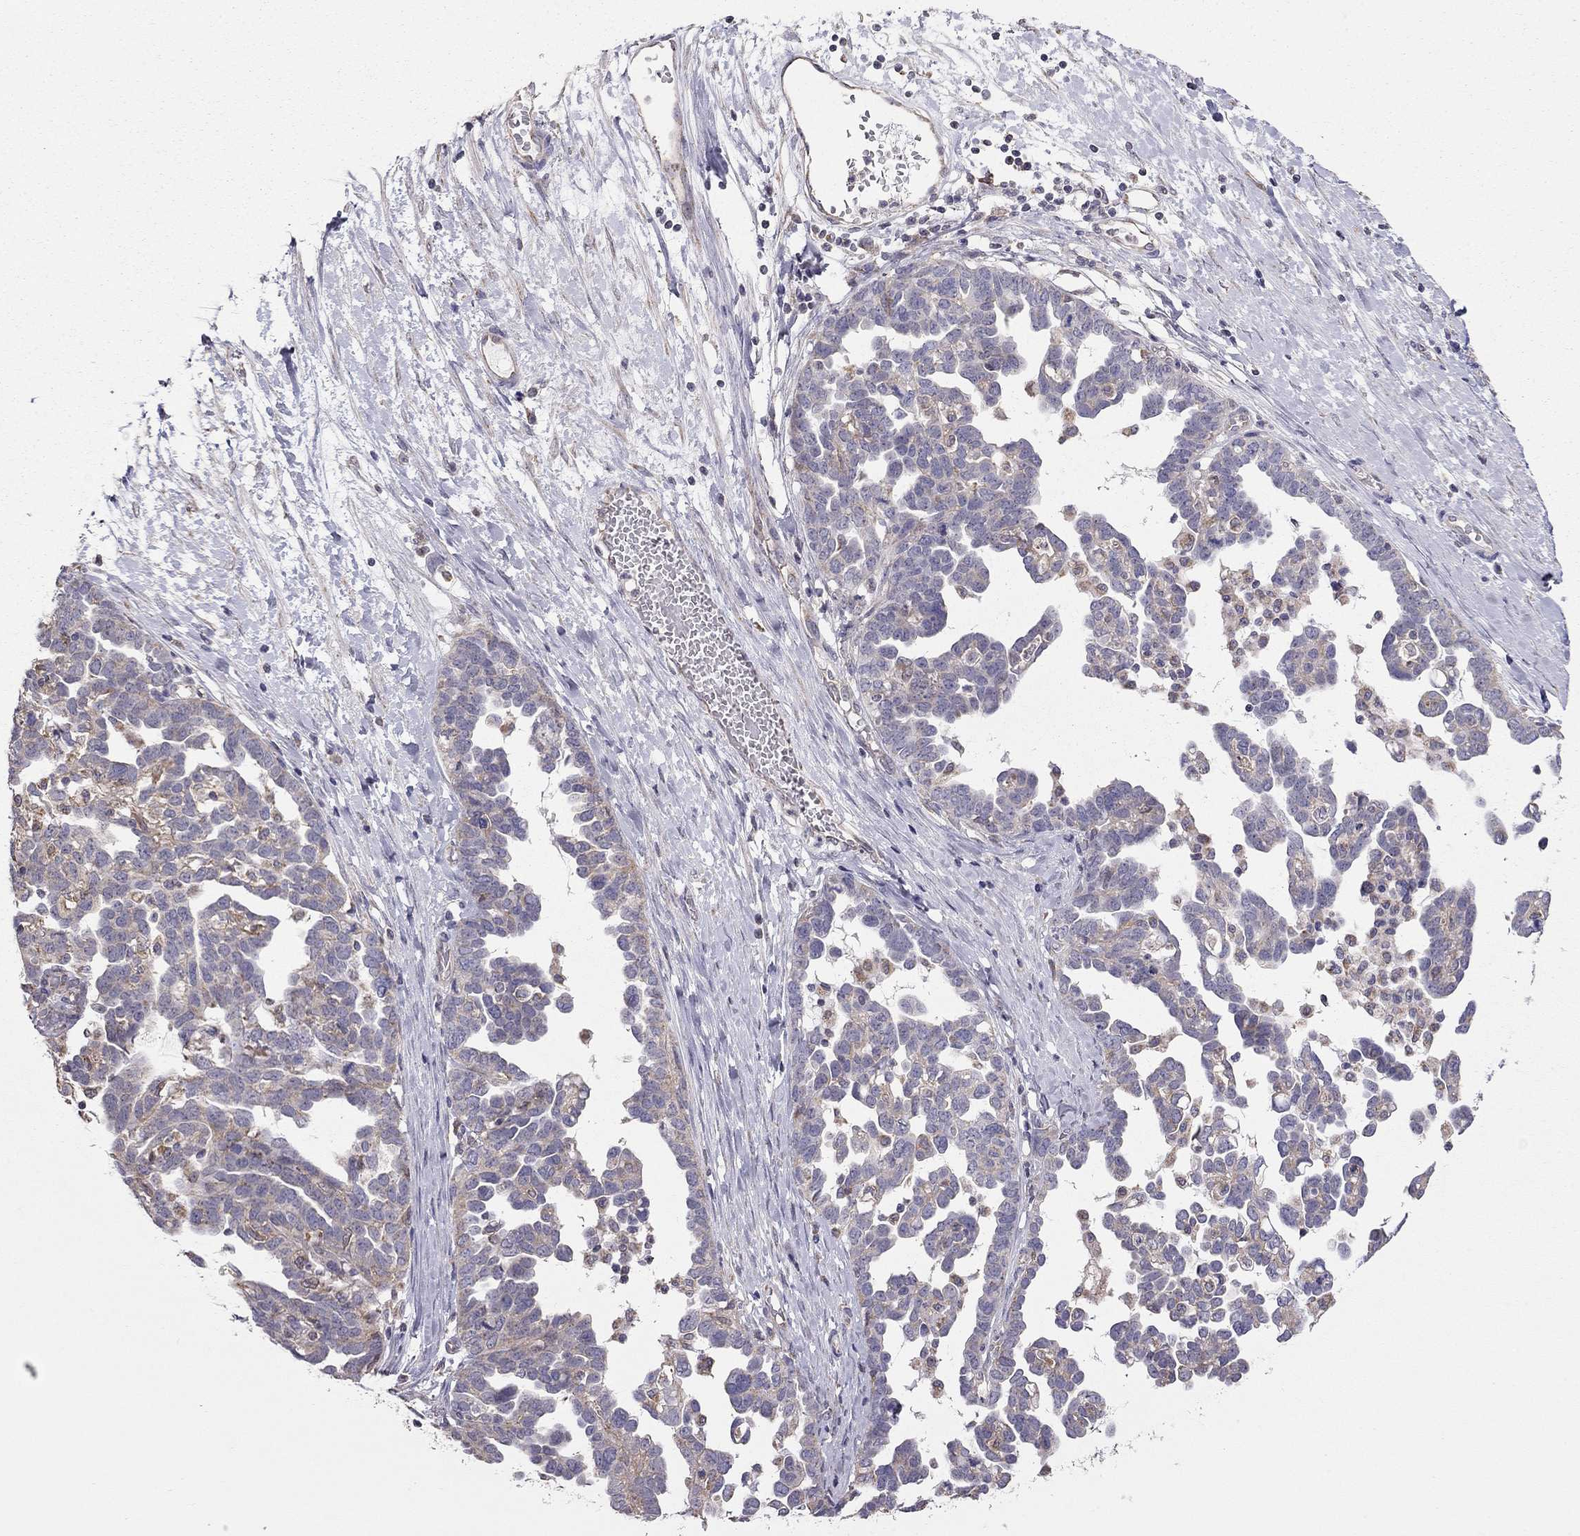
{"staining": {"intensity": "weak", "quantity": "25%-75%", "location": "cytoplasmic/membranous"}, "tissue": "ovarian cancer", "cell_type": "Tumor cells", "image_type": "cancer", "snomed": [{"axis": "morphology", "description": "Cystadenocarcinoma, serous, NOS"}, {"axis": "topography", "description": "Ovary"}], "caption": "Immunohistochemical staining of ovarian cancer displays low levels of weak cytoplasmic/membranous staining in about 25%-75% of tumor cells. The staining is performed using DAB (3,3'-diaminobenzidine) brown chromogen to label protein expression. The nuclei are counter-stained blue using hematoxylin.", "gene": "LRIT3", "patient": {"sex": "female", "age": 54}}